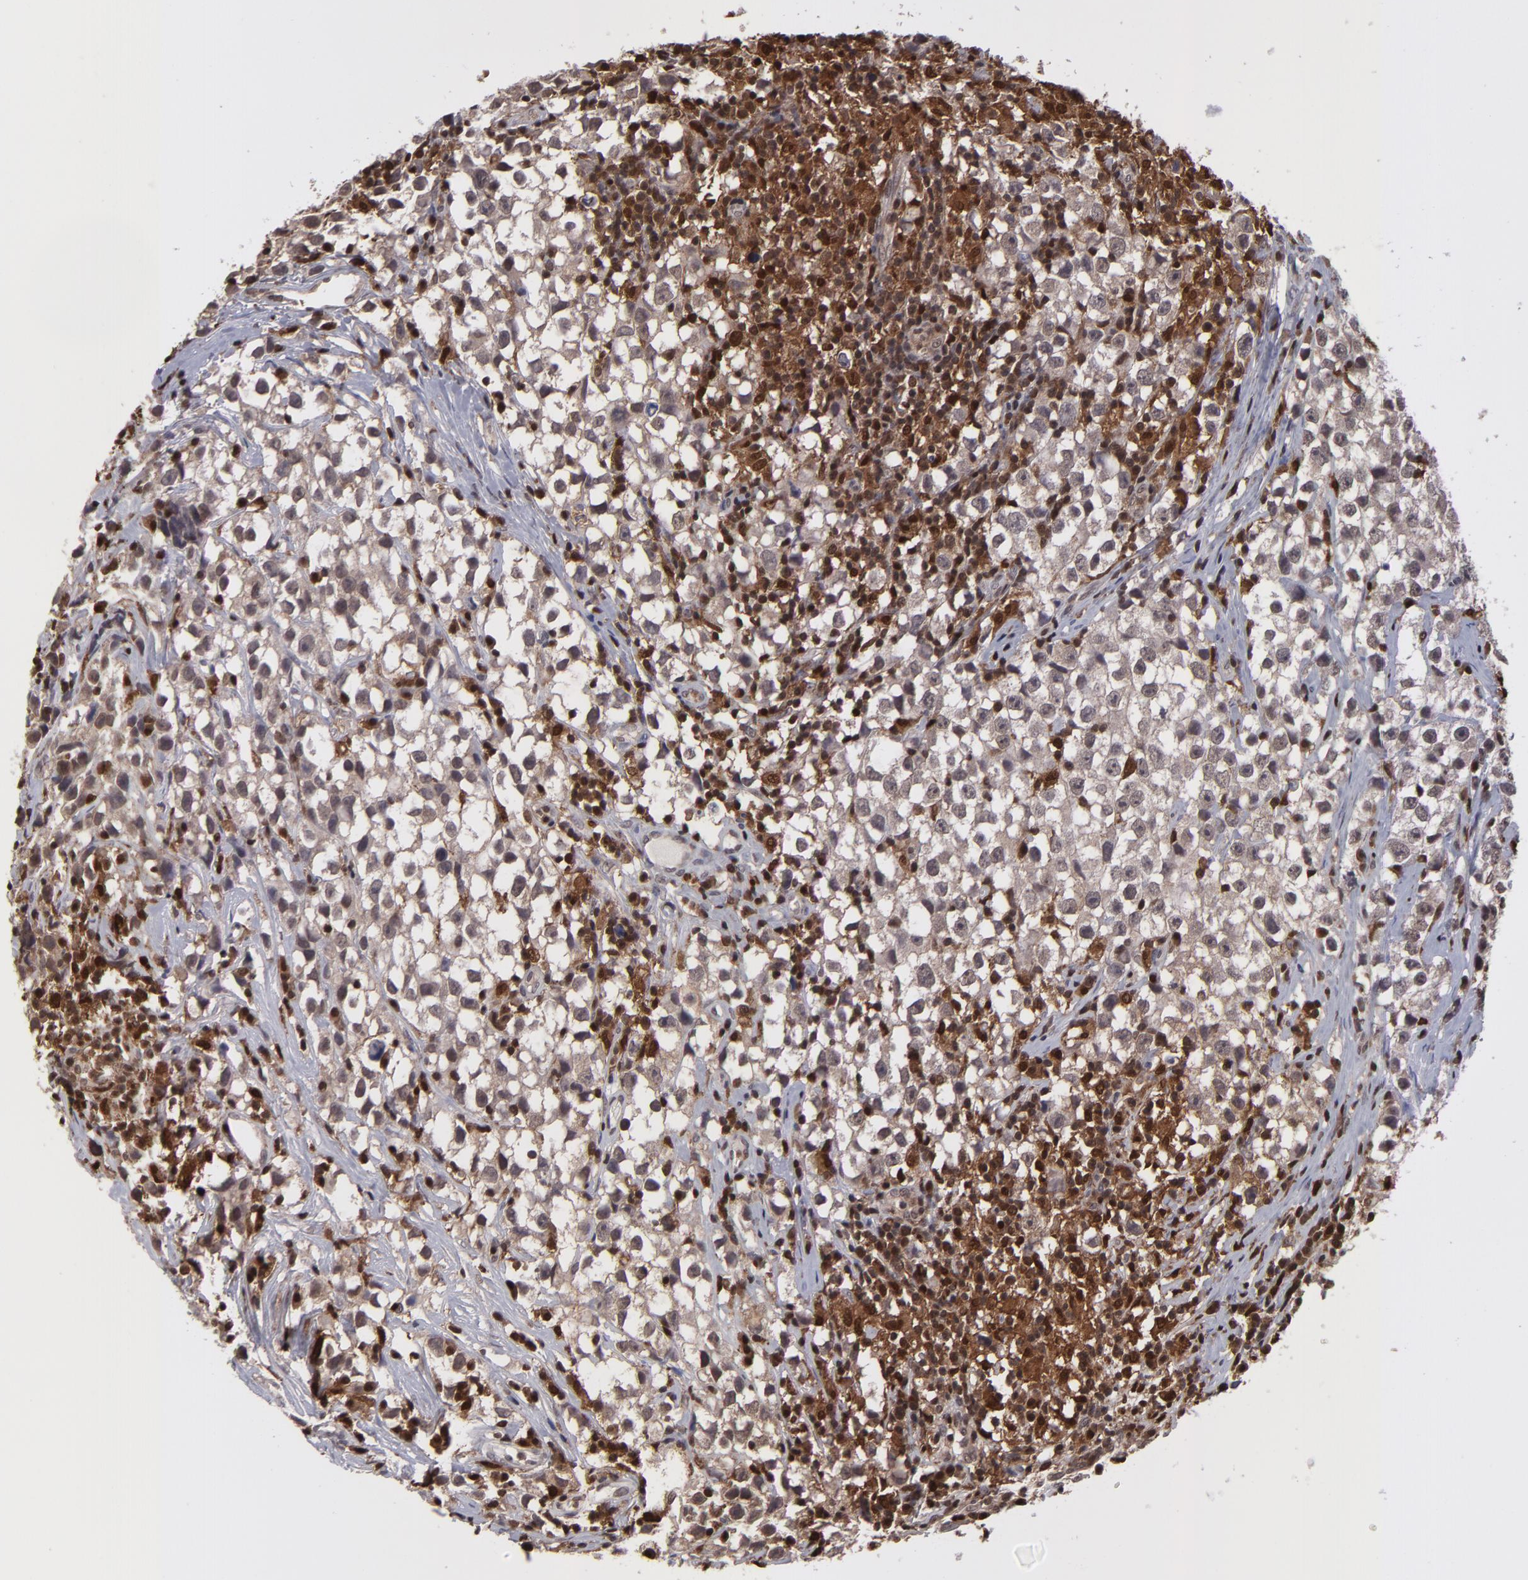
{"staining": {"intensity": "weak", "quantity": ">75%", "location": "cytoplasmic/membranous,nuclear"}, "tissue": "testis cancer", "cell_type": "Tumor cells", "image_type": "cancer", "snomed": [{"axis": "morphology", "description": "Seminoma, NOS"}, {"axis": "topography", "description": "Testis"}], "caption": "The histopathology image displays staining of seminoma (testis), revealing weak cytoplasmic/membranous and nuclear protein staining (brown color) within tumor cells. (DAB (3,3'-diaminobenzidine) IHC with brightfield microscopy, high magnification).", "gene": "GRB2", "patient": {"sex": "male", "age": 35}}